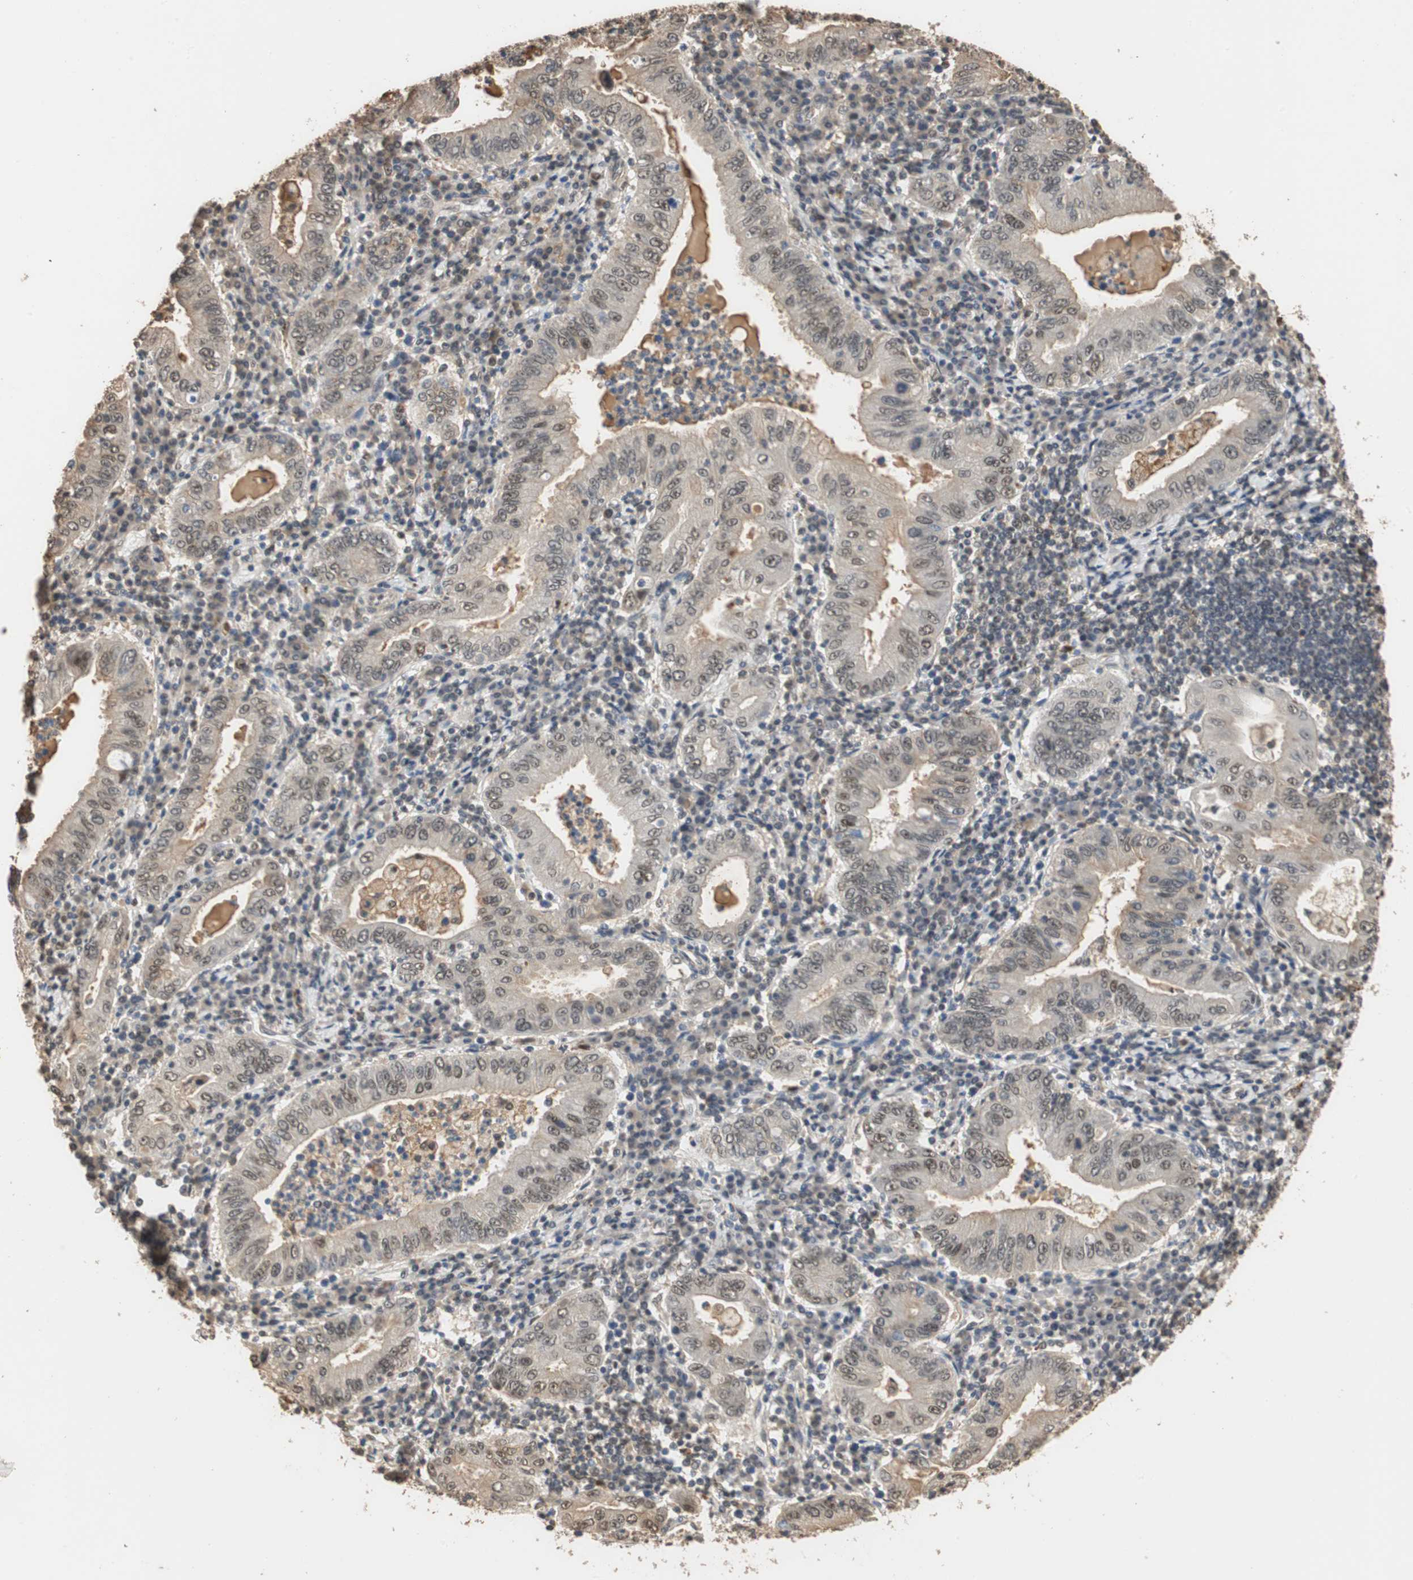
{"staining": {"intensity": "moderate", "quantity": "25%-75%", "location": "cytoplasmic/membranous,nuclear"}, "tissue": "stomach cancer", "cell_type": "Tumor cells", "image_type": "cancer", "snomed": [{"axis": "morphology", "description": "Normal tissue, NOS"}, {"axis": "morphology", "description": "Adenocarcinoma, NOS"}, {"axis": "topography", "description": "Esophagus"}, {"axis": "topography", "description": "Stomach, upper"}, {"axis": "topography", "description": "Peripheral nerve tissue"}], "caption": "Human stomach adenocarcinoma stained with a protein marker shows moderate staining in tumor cells.", "gene": "CDC5L", "patient": {"sex": "male", "age": 62}}